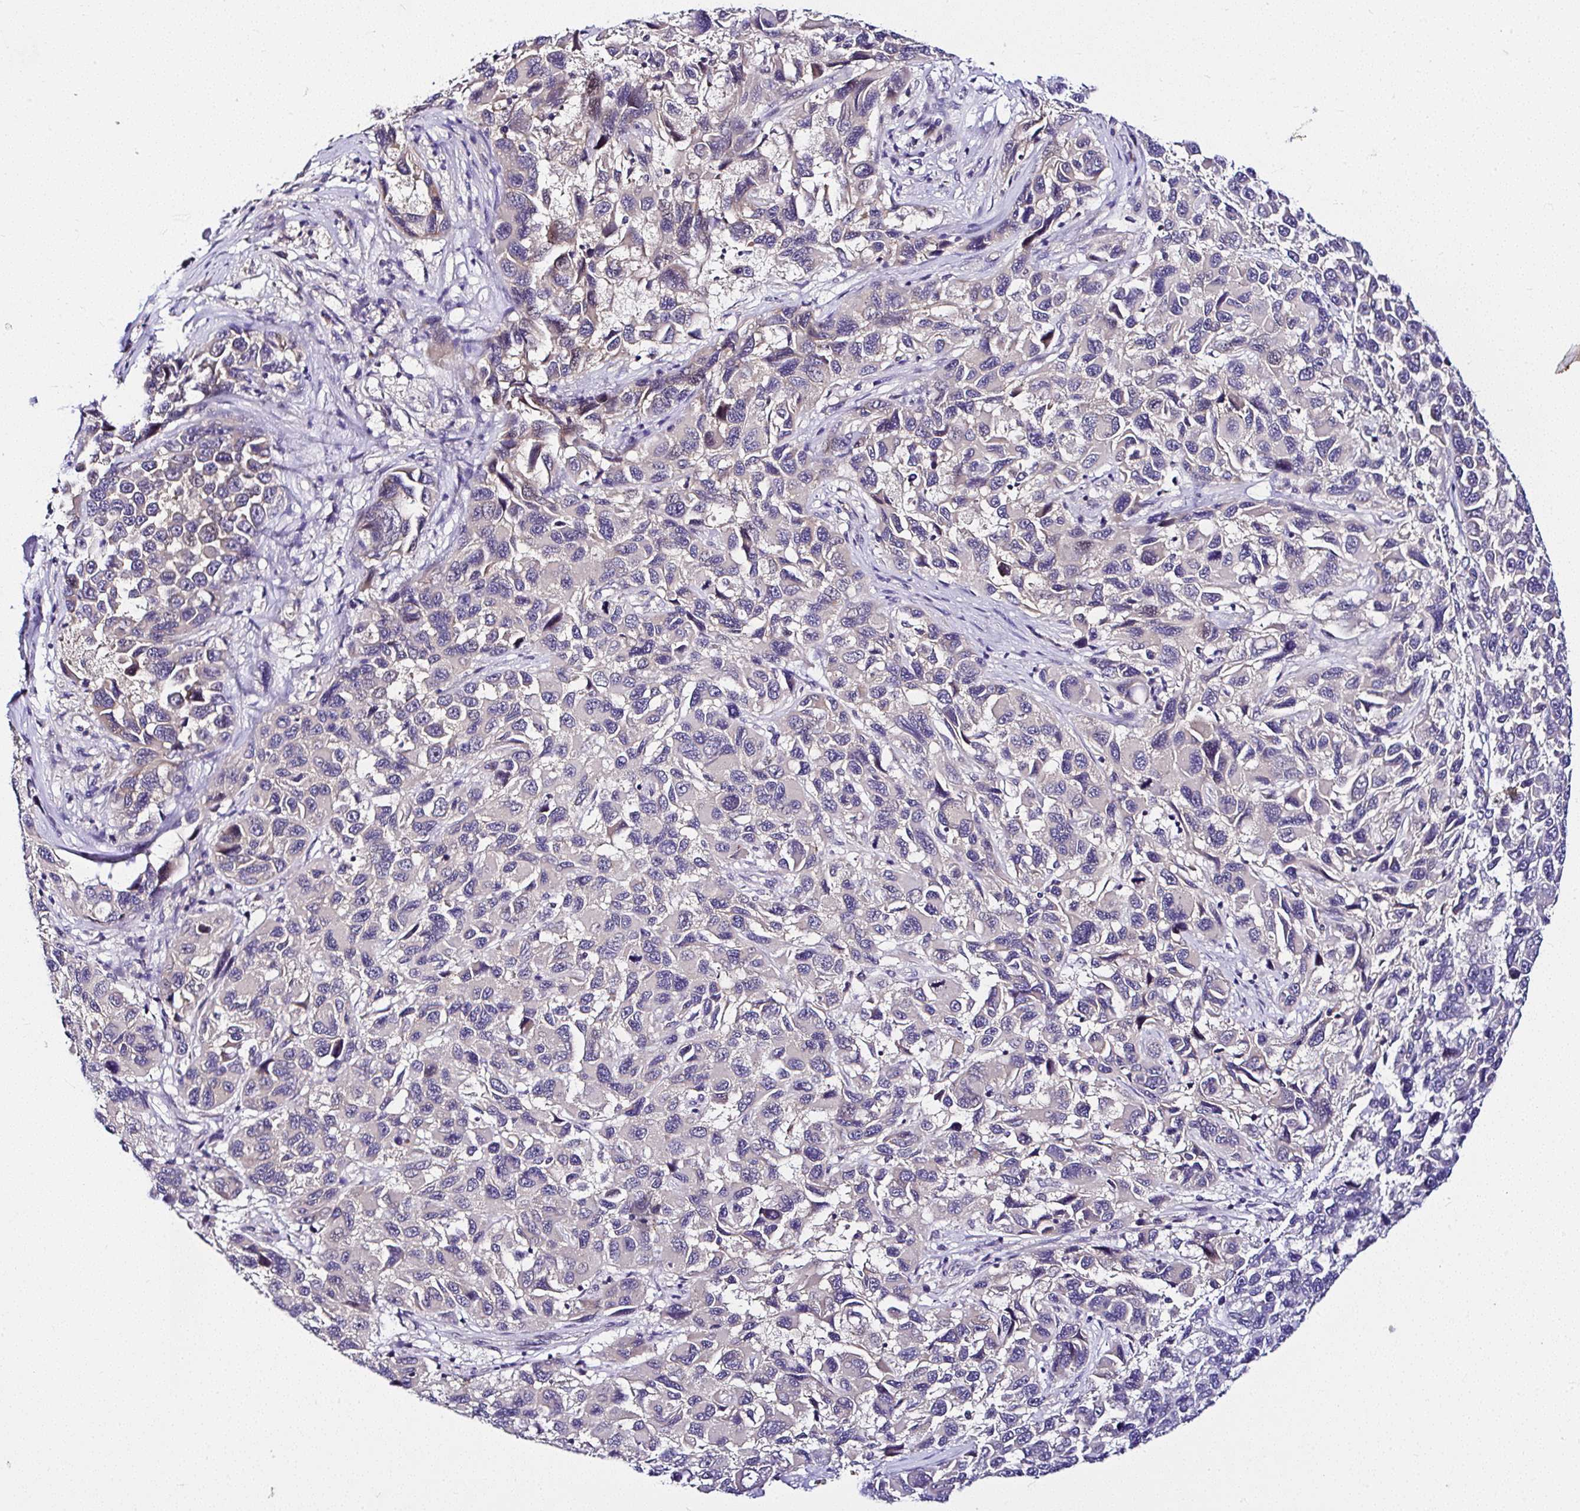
{"staining": {"intensity": "negative", "quantity": "none", "location": "none"}, "tissue": "melanoma", "cell_type": "Tumor cells", "image_type": "cancer", "snomed": [{"axis": "morphology", "description": "Malignant melanoma, NOS"}, {"axis": "topography", "description": "Skin"}], "caption": "Immunohistochemistry (IHC) histopathology image of melanoma stained for a protein (brown), which demonstrates no positivity in tumor cells.", "gene": "DEPDC5", "patient": {"sex": "male", "age": 53}}